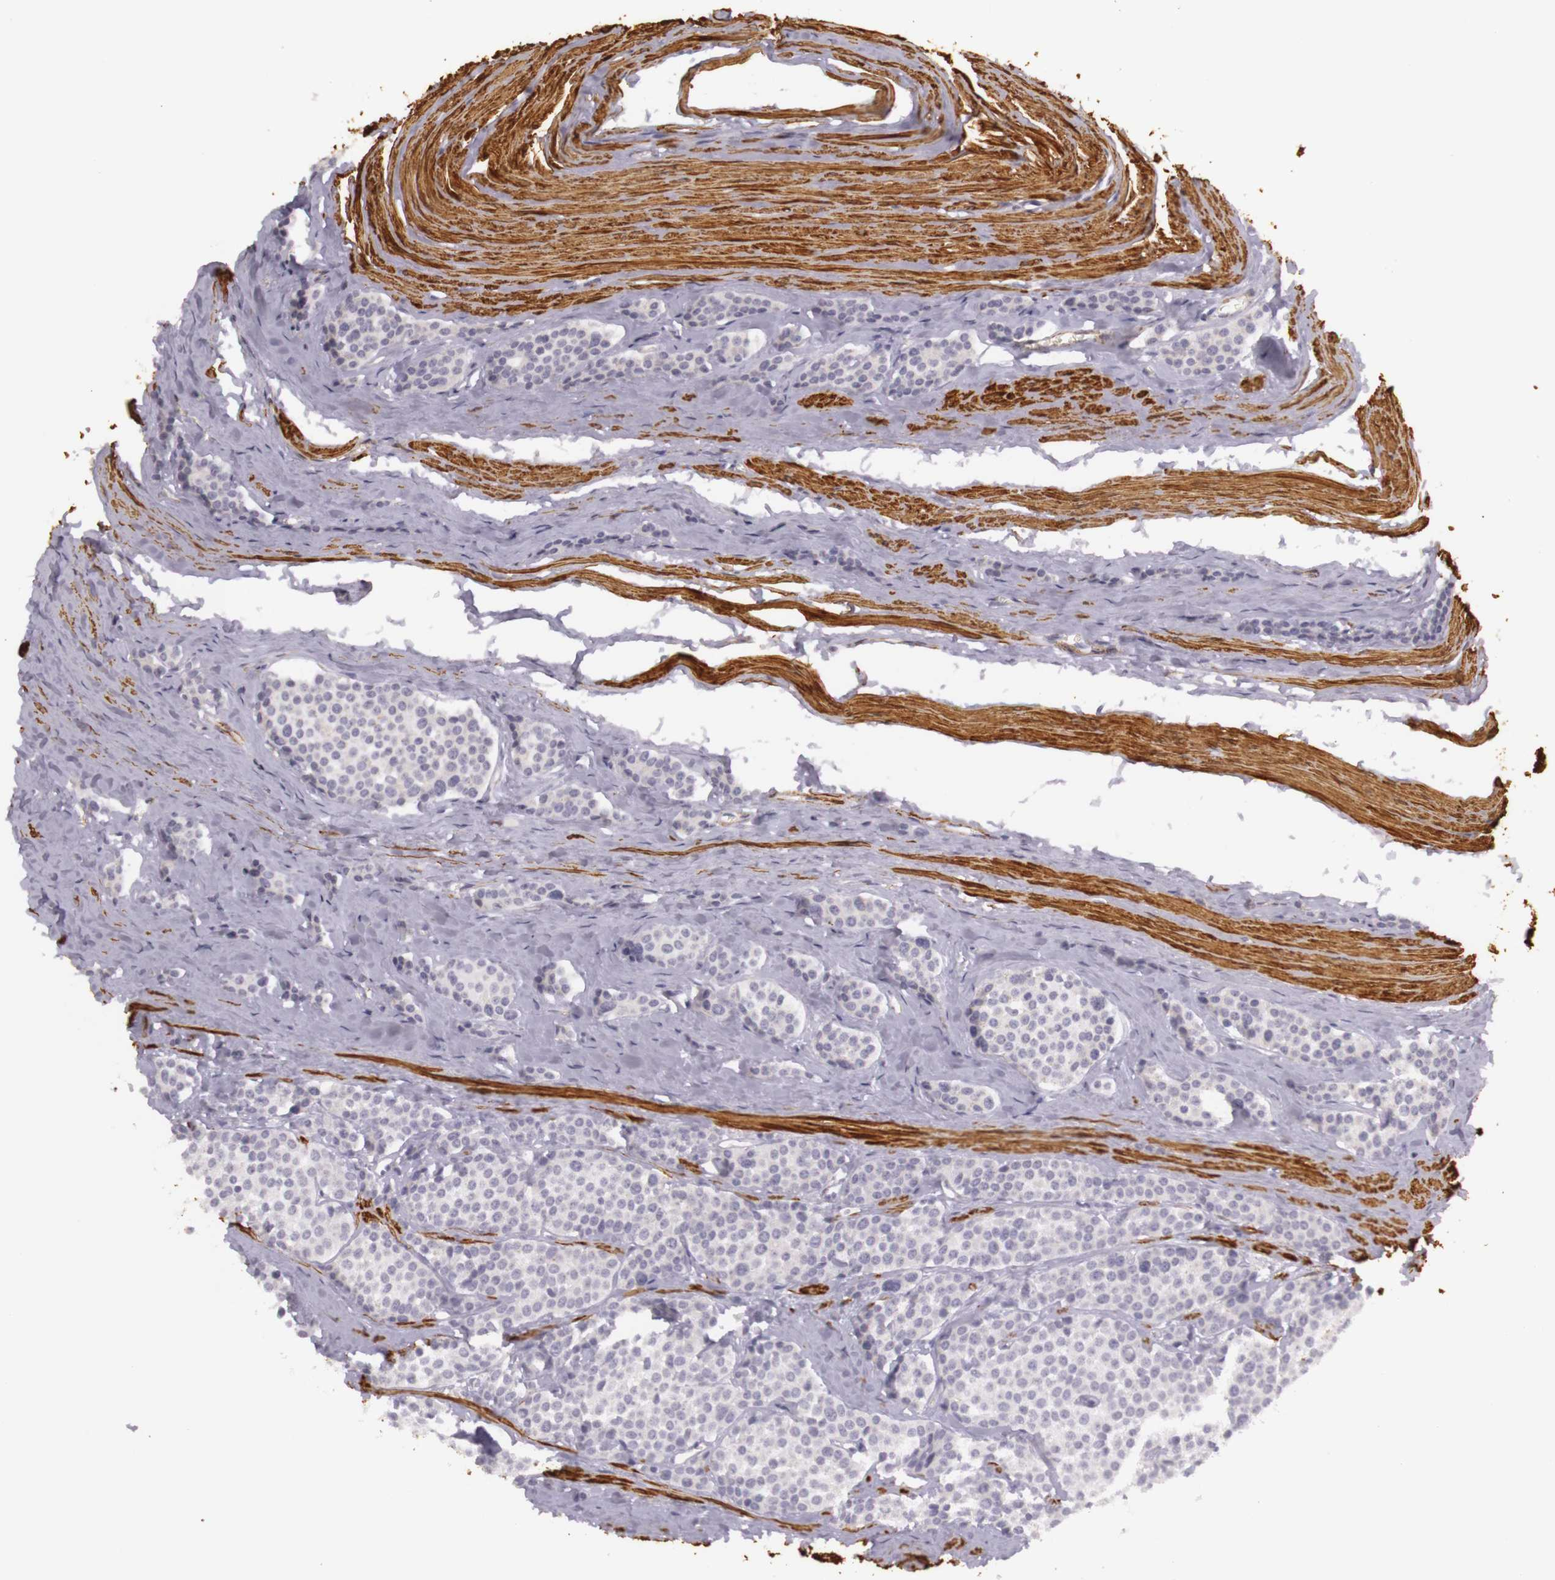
{"staining": {"intensity": "negative", "quantity": "none", "location": "none"}, "tissue": "carcinoid", "cell_type": "Tumor cells", "image_type": "cancer", "snomed": [{"axis": "morphology", "description": "Carcinoid, malignant, NOS"}, {"axis": "topography", "description": "Small intestine"}], "caption": "Tumor cells show no significant expression in malignant carcinoid. (DAB immunohistochemistry, high magnification).", "gene": "CNTN2", "patient": {"sex": "male", "age": 60}}